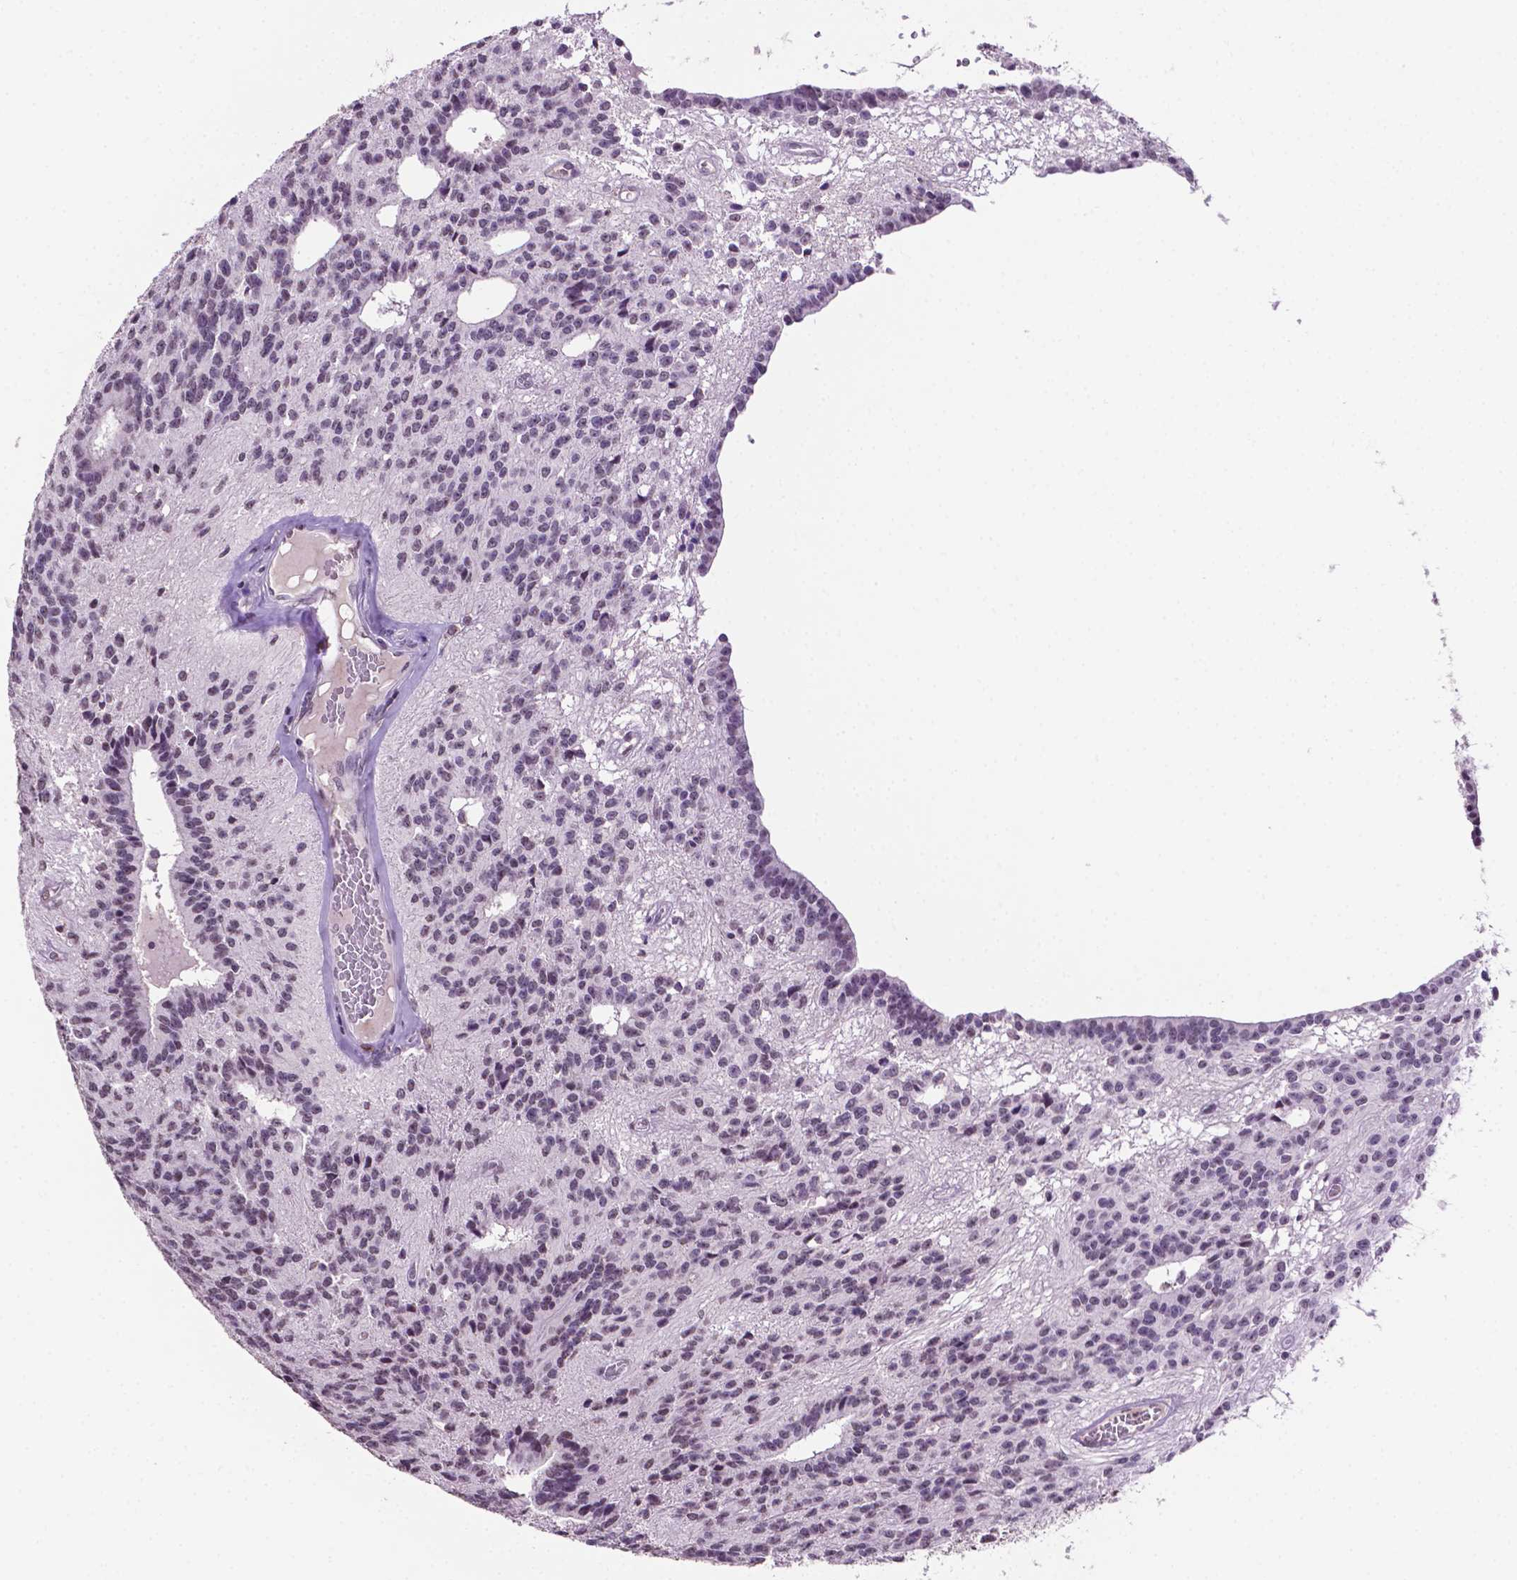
{"staining": {"intensity": "moderate", "quantity": "<25%", "location": "nuclear"}, "tissue": "glioma", "cell_type": "Tumor cells", "image_type": "cancer", "snomed": [{"axis": "morphology", "description": "Glioma, malignant, Low grade"}, {"axis": "topography", "description": "Brain"}], "caption": "Low-grade glioma (malignant) stained with a brown dye displays moderate nuclear positive expression in about <25% of tumor cells.", "gene": "PTPN6", "patient": {"sex": "male", "age": 31}}